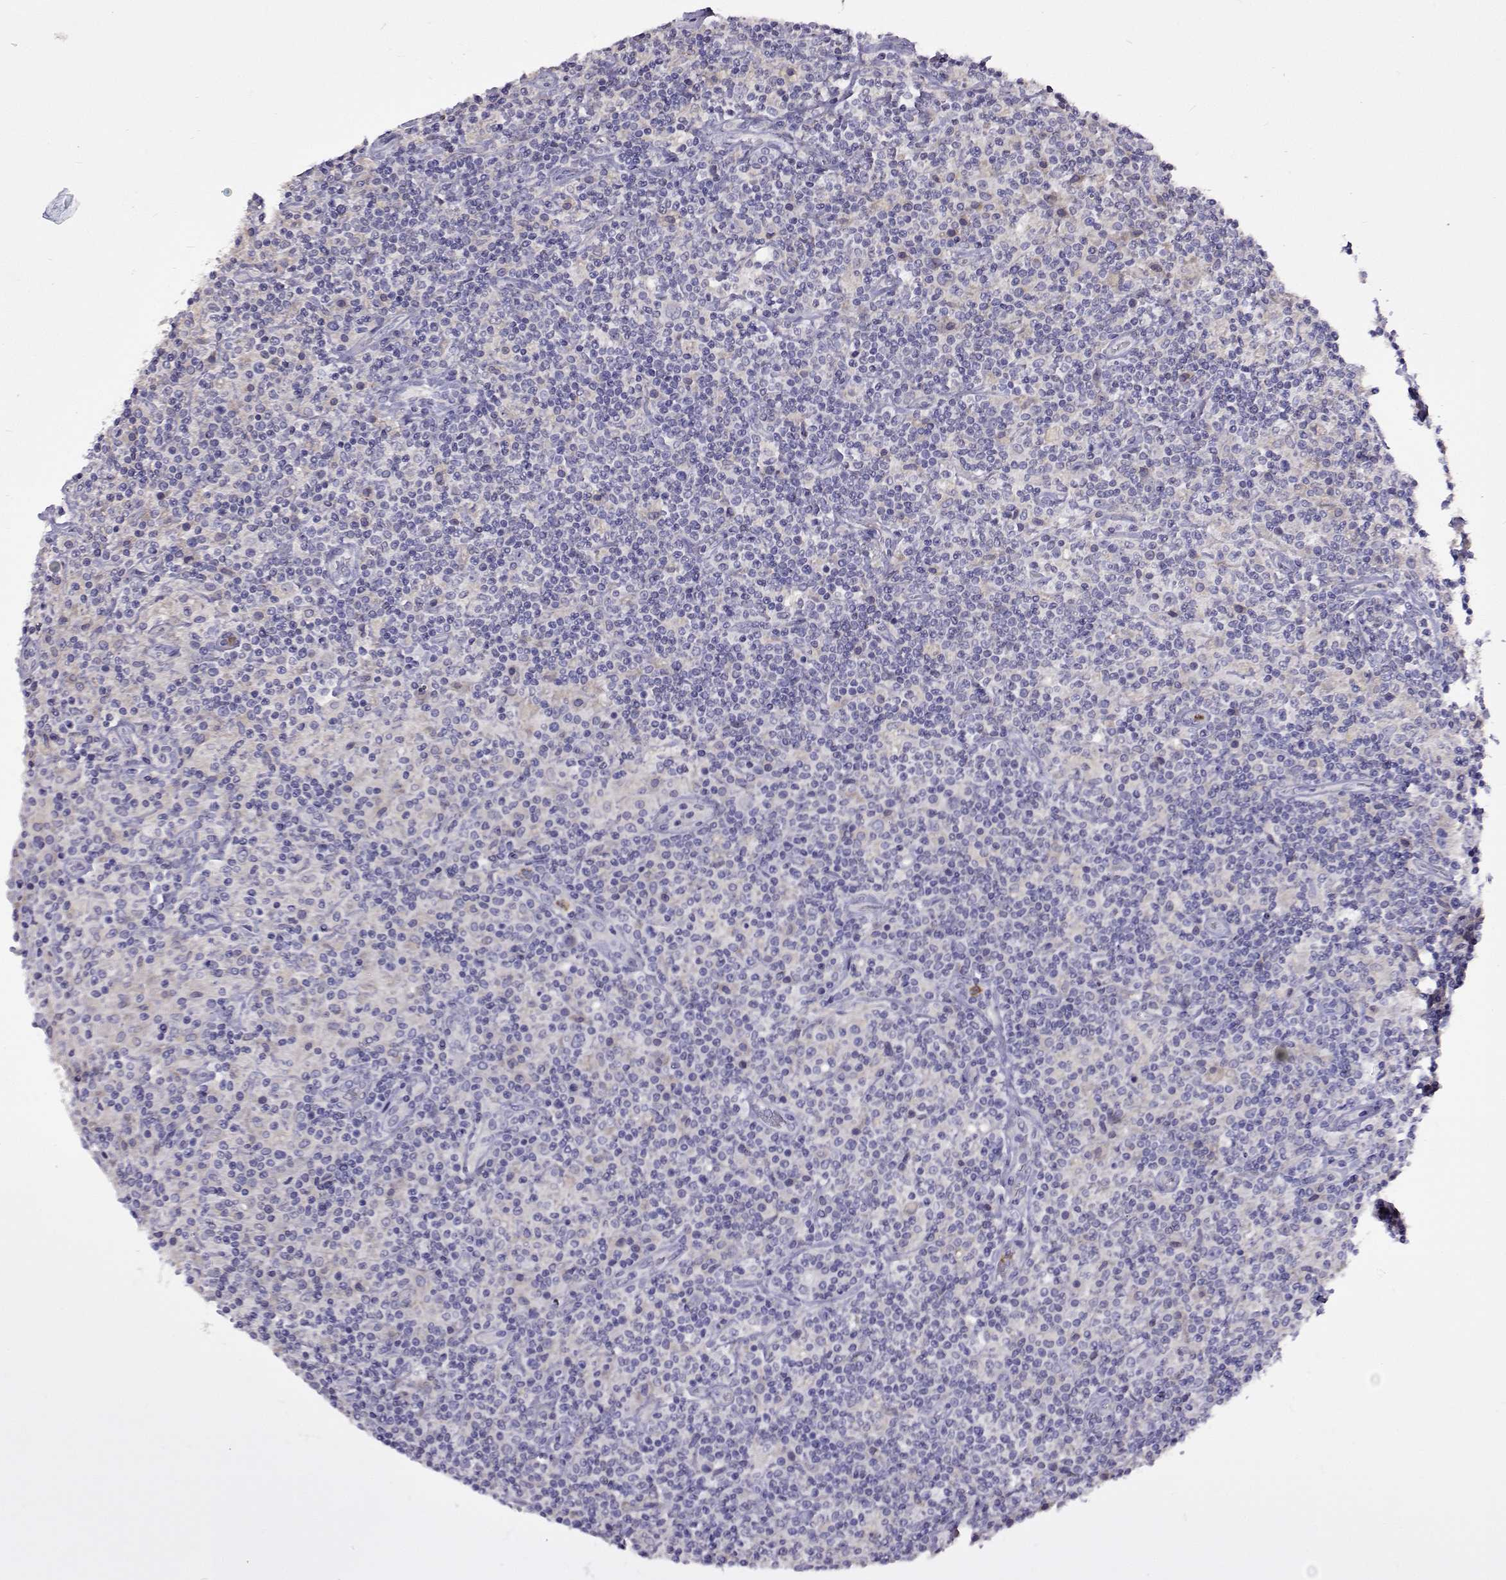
{"staining": {"intensity": "negative", "quantity": "none", "location": "none"}, "tissue": "lymphoma", "cell_type": "Tumor cells", "image_type": "cancer", "snomed": [{"axis": "morphology", "description": "Hodgkin's disease, NOS"}, {"axis": "topography", "description": "Lymph node"}], "caption": "A micrograph of human Hodgkin's disease is negative for staining in tumor cells. Nuclei are stained in blue.", "gene": "SULT2A1", "patient": {"sex": "male", "age": 70}}